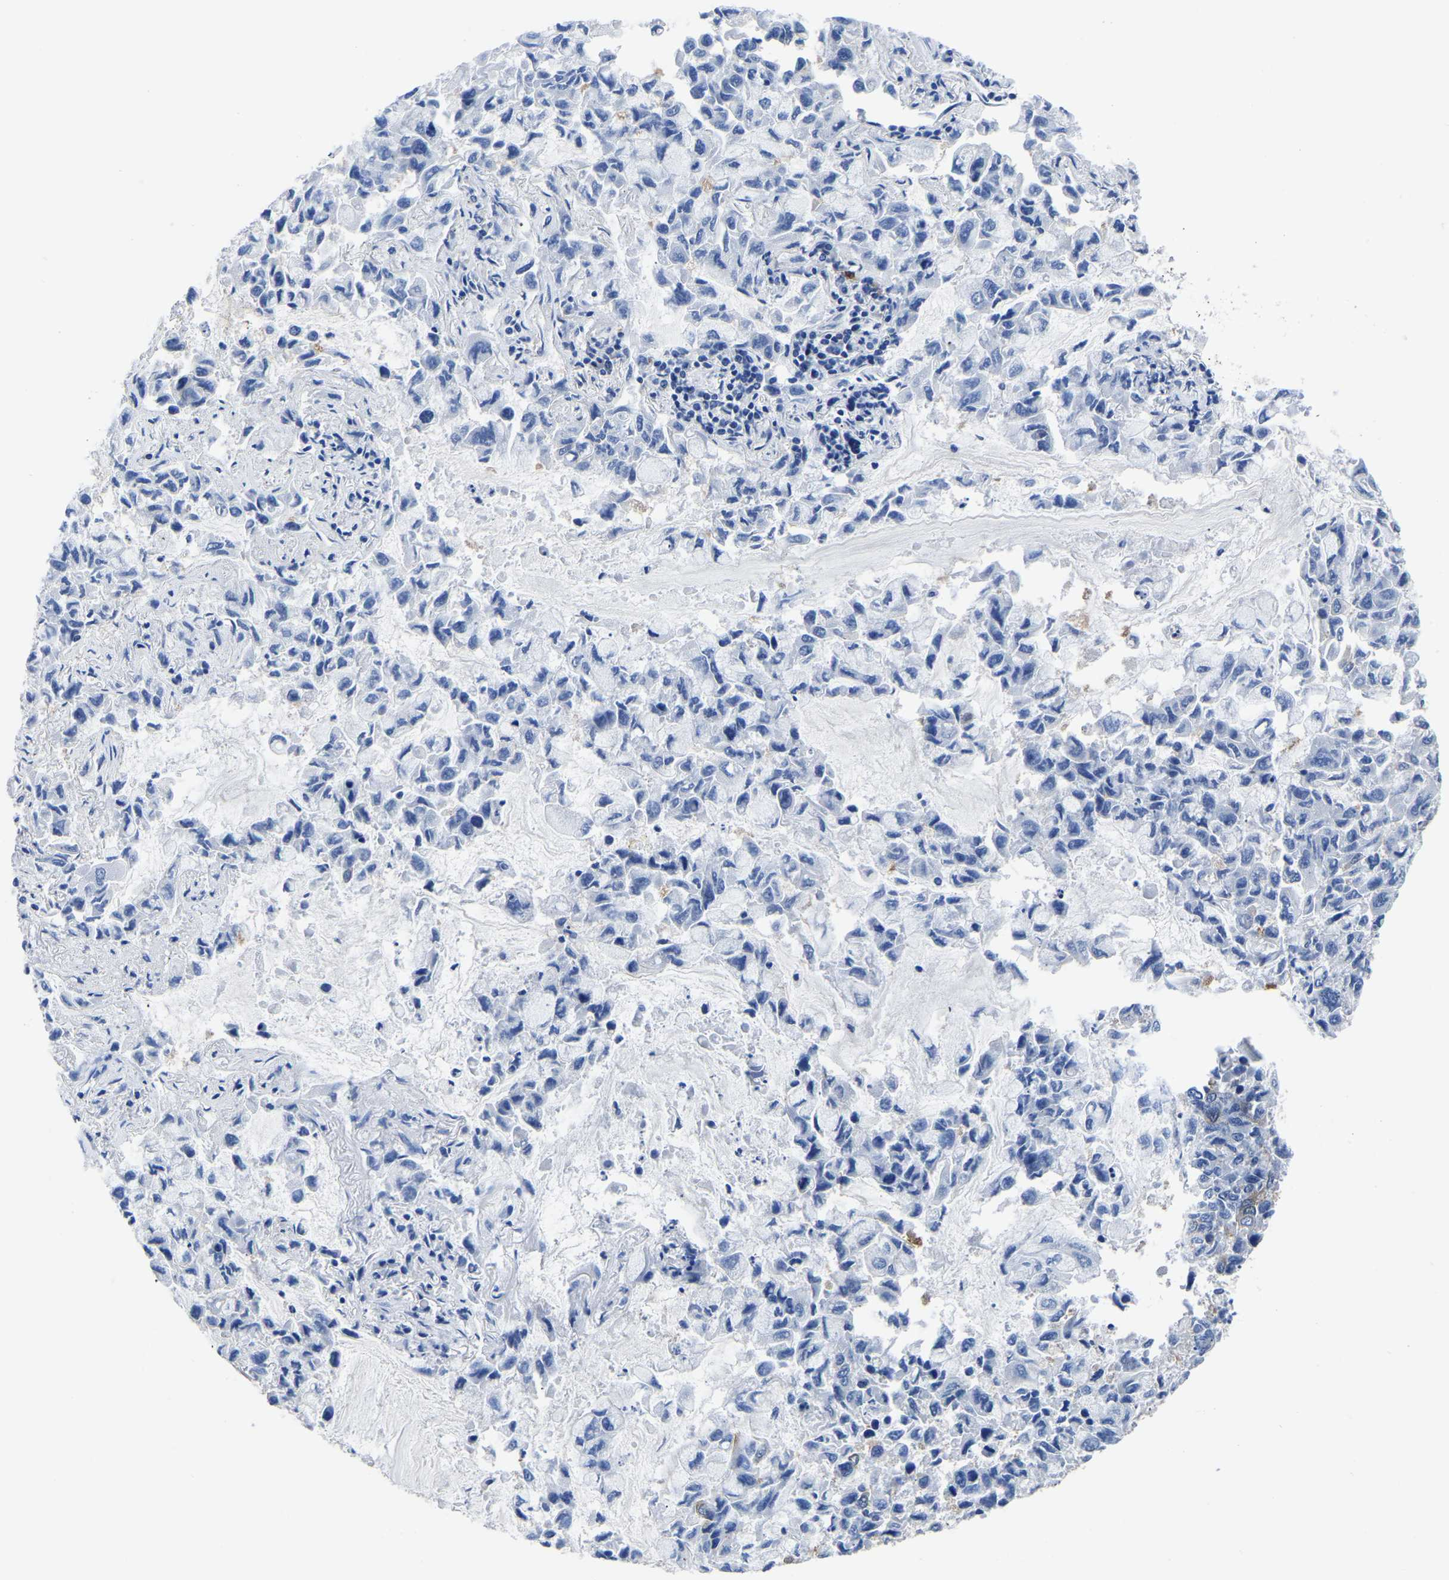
{"staining": {"intensity": "negative", "quantity": "none", "location": "none"}, "tissue": "lung cancer", "cell_type": "Tumor cells", "image_type": "cancer", "snomed": [{"axis": "morphology", "description": "Adenocarcinoma, NOS"}, {"axis": "topography", "description": "Lung"}], "caption": "This is a histopathology image of IHC staining of adenocarcinoma (lung), which shows no staining in tumor cells. Brightfield microscopy of immunohistochemistry (IHC) stained with DAB (3,3'-diaminobenzidine) (brown) and hematoxylin (blue), captured at high magnification.", "gene": "TFG", "patient": {"sex": "male", "age": 64}}